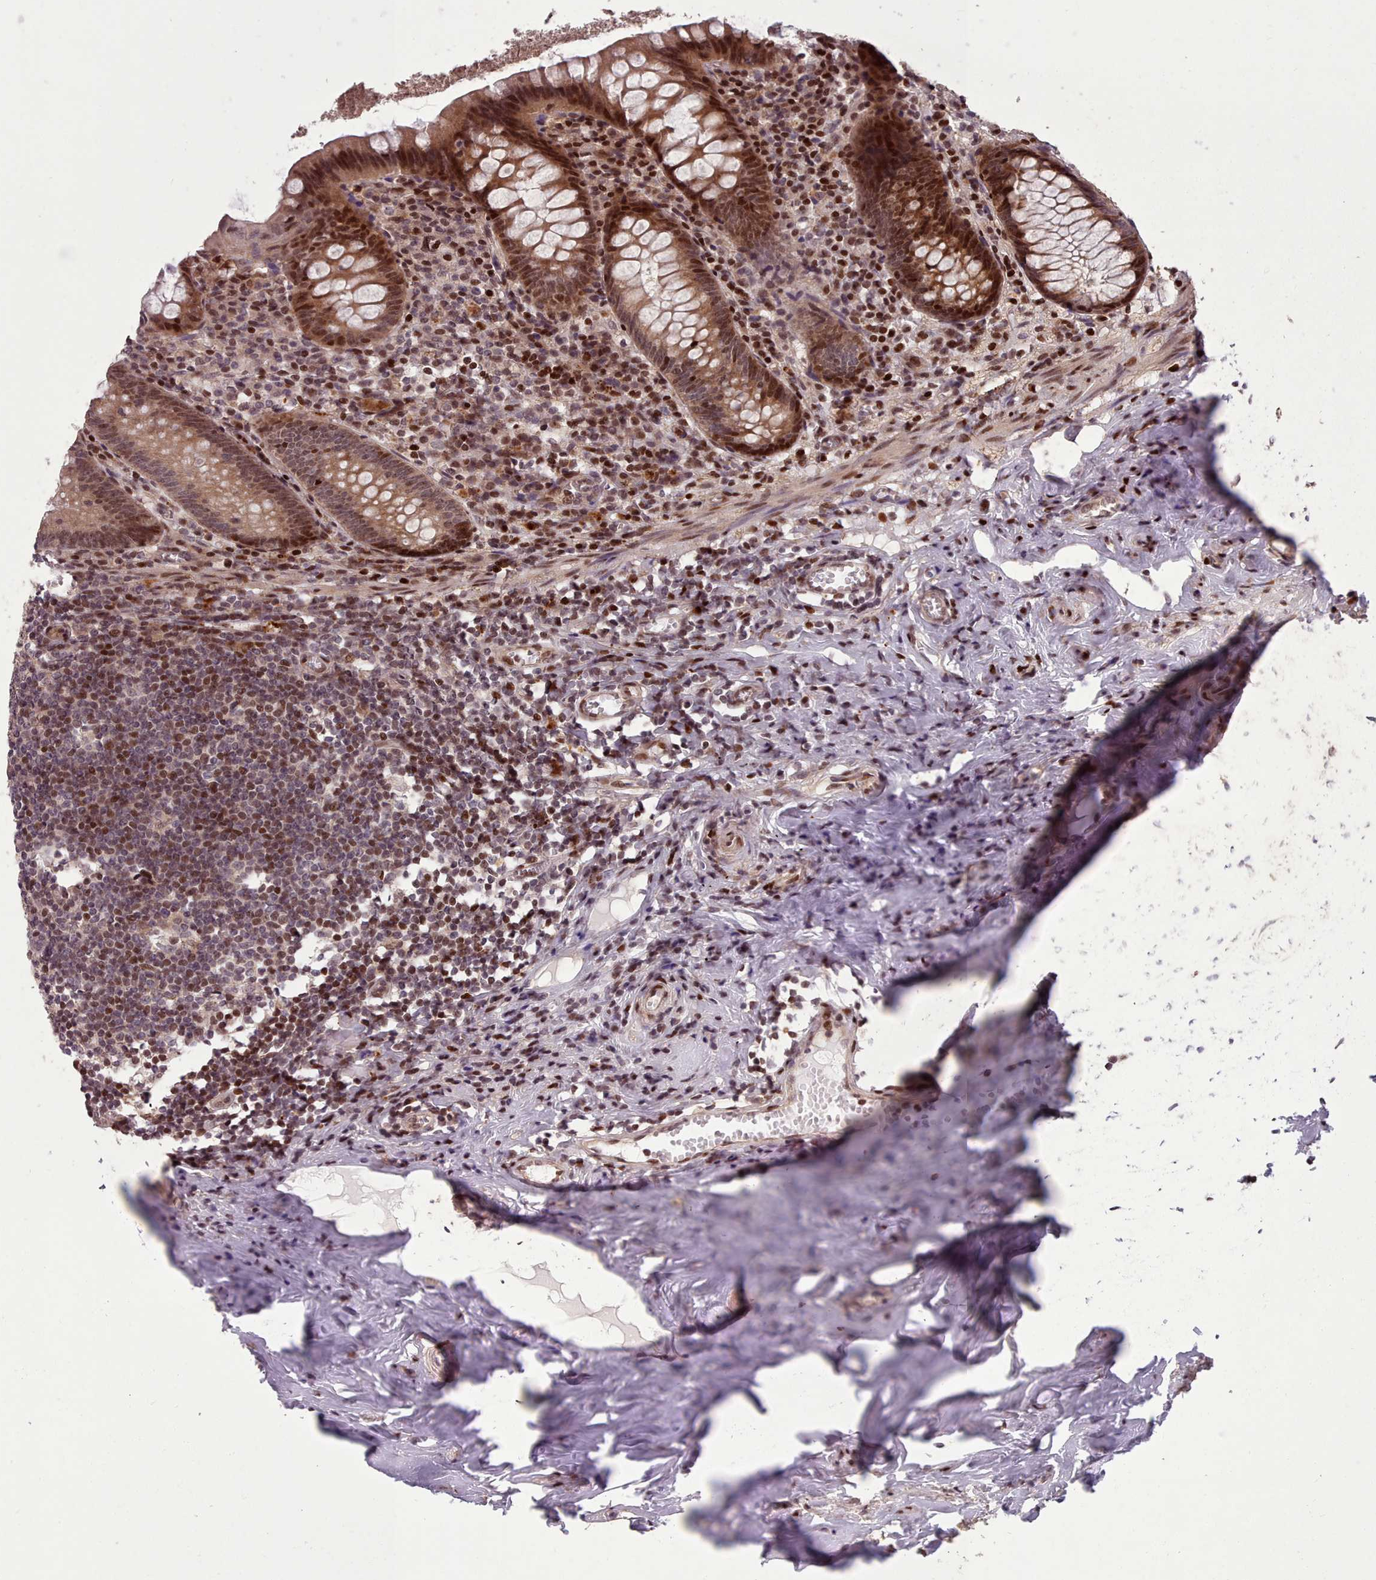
{"staining": {"intensity": "weak", "quantity": "25%-75%", "location": "nuclear"}, "tissue": "appendix", "cell_type": "Glandular cells", "image_type": "normal", "snomed": [{"axis": "morphology", "description": "Normal tissue, NOS"}, {"axis": "topography", "description": "Appendix"}], "caption": "Protein staining of normal appendix shows weak nuclear staining in approximately 25%-75% of glandular cells.", "gene": "ENSA", "patient": {"sex": "female", "age": 51}}